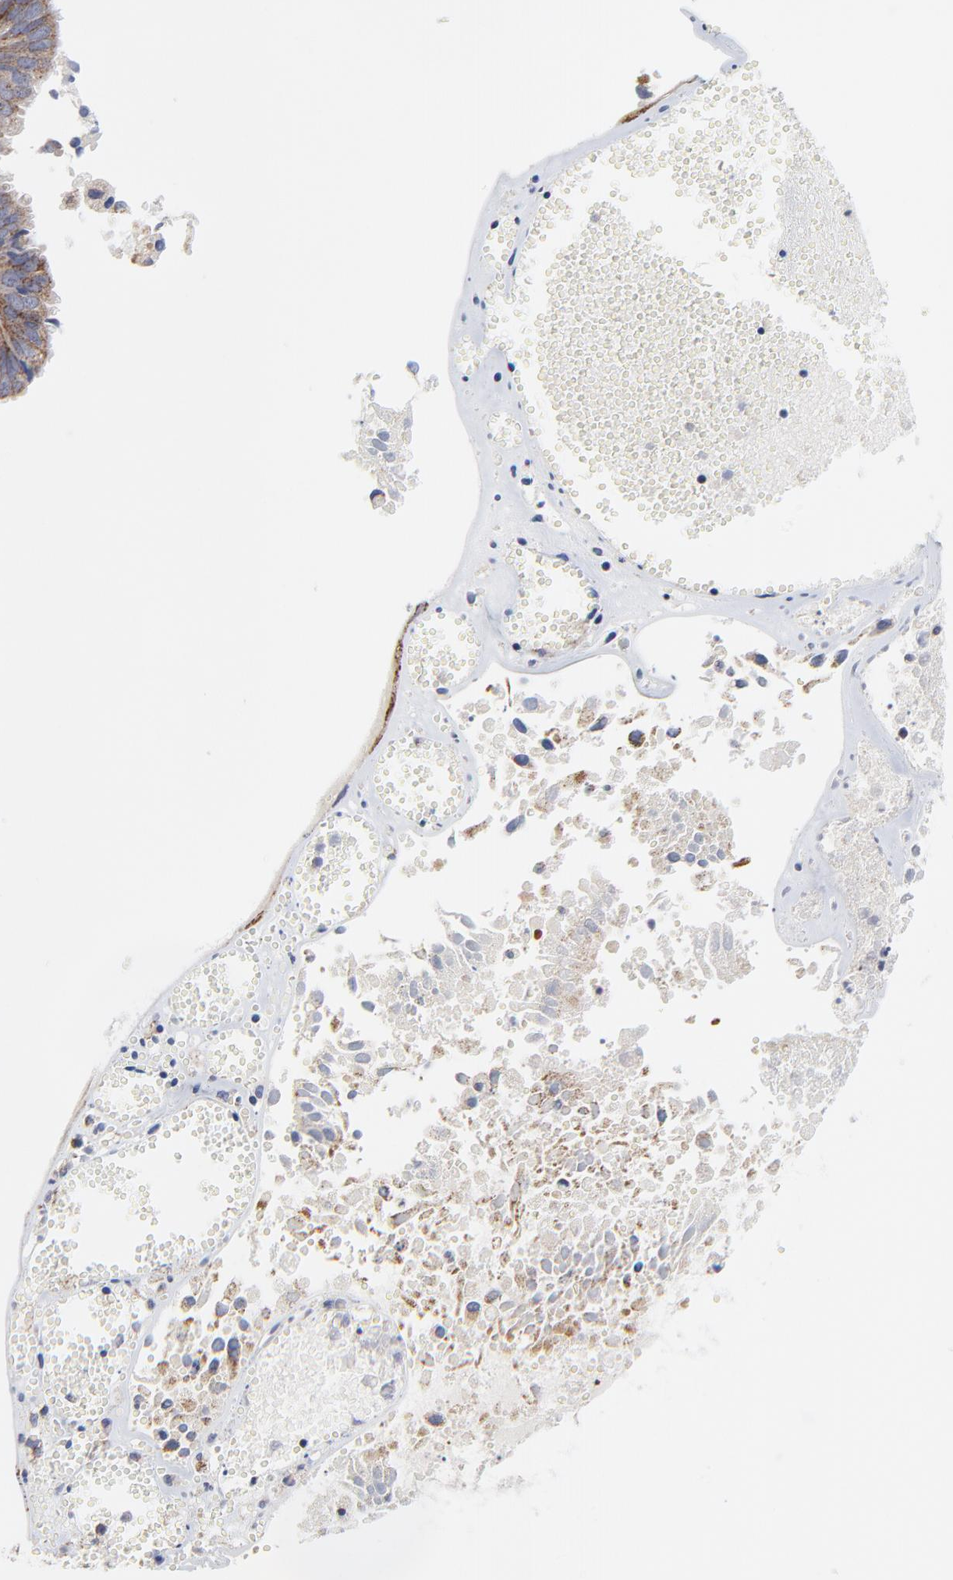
{"staining": {"intensity": "weak", "quantity": ">75%", "location": "cytoplasmic/membranous"}, "tissue": "ovarian cancer", "cell_type": "Tumor cells", "image_type": "cancer", "snomed": [{"axis": "morphology", "description": "Carcinoma, endometroid"}, {"axis": "topography", "description": "Ovary"}], "caption": "Human ovarian endometroid carcinoma stained with a brown dye exhibits weak cytoplasmic/membranous positive staining in approximately >75% of tumor cells.", "gene": "ZNF550", "patient": {"sex": "female", "age": 85}}